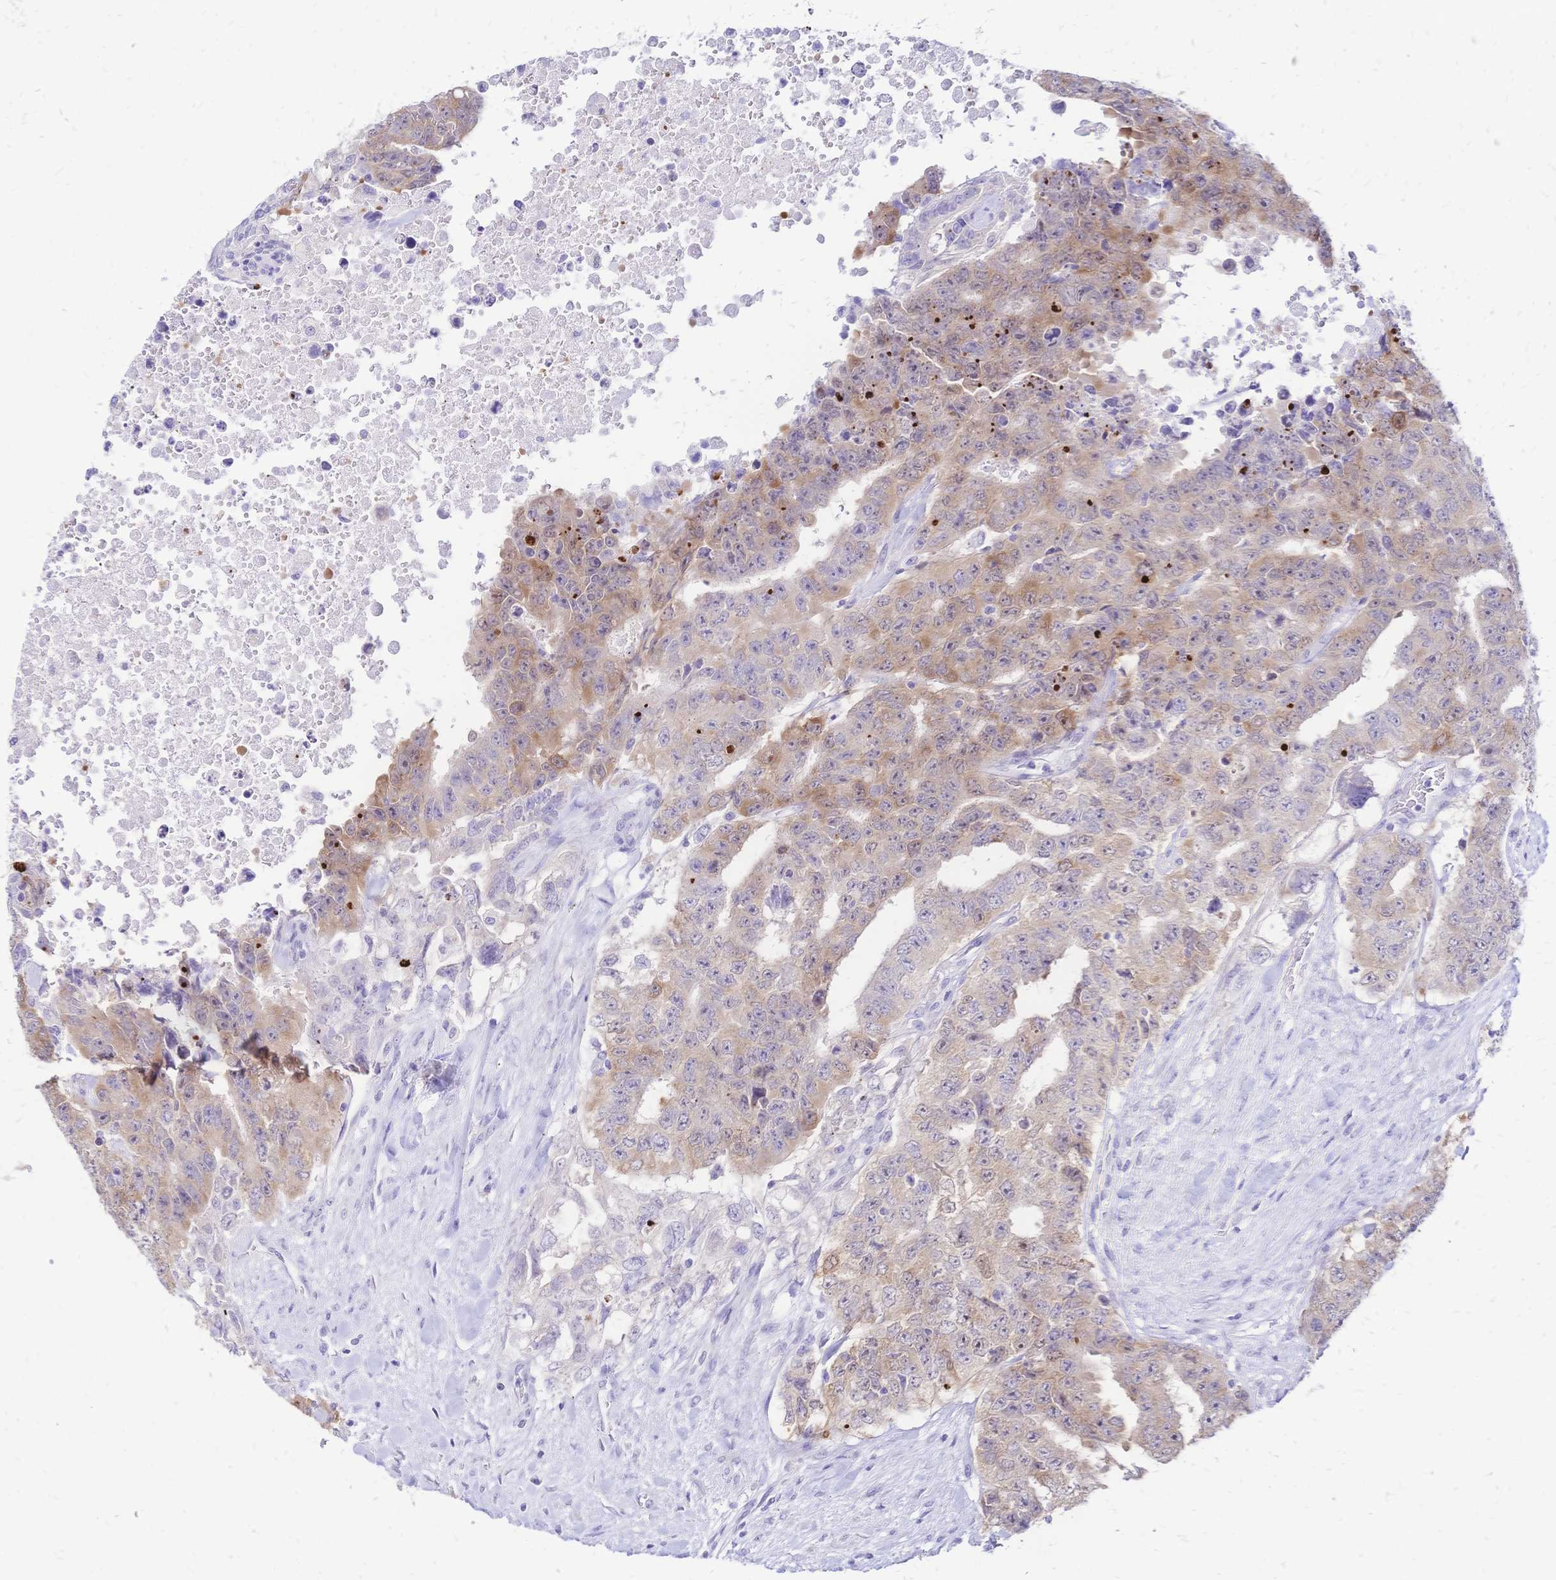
{"staining": {"intensity": "weak", "quantity": "25%-75%", "location": "cytoplasmic/membranous"}, "tissue": "testis cancer", "cell_type": "Tumor cells", "image_type": "cancer", "snomed": [{"axis": "morphology", "description": "Carcinoma, Embryonal, NOS"}, {"axis": "topography", "description": "Testis"}], "caption": "Immunohistochemical staining of testis cancer reveals low levels of weak cytoplasmic/membranous positivity in about 25%-75% of tumor cells.", "gene": "GRB7", "patient": {"sex": "male", "age": 24}}